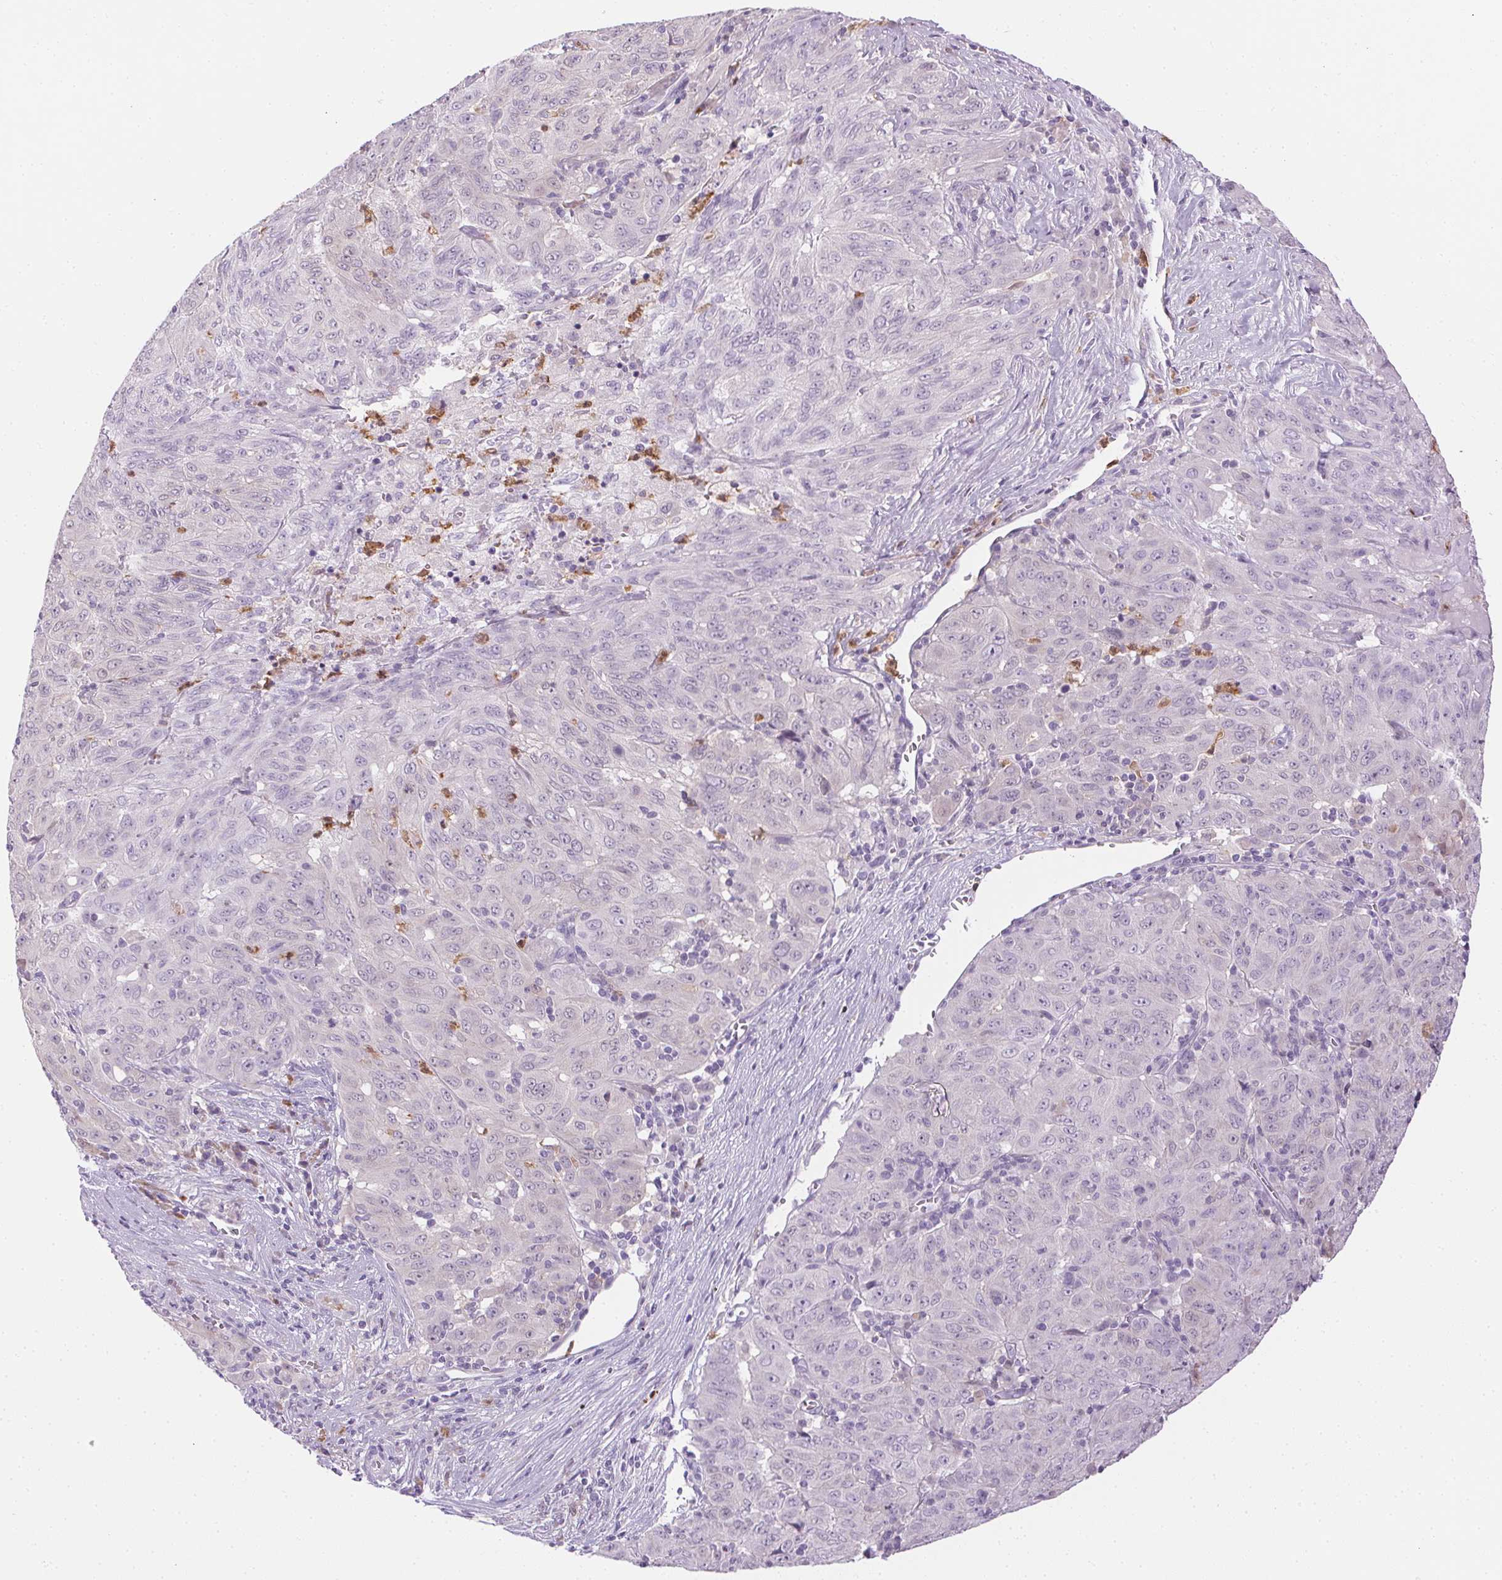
{"staining": {"intensity": "negative", "quantity": "none", "location": "none"}, "tissue": "pancreatic cancer", "cell_type": "Tumor cells", "image_type": "cancer", "snomed": [{"axis": "morphology", "description": "Adenocarcinoma, NOS"}, {"axis": "topography", "description": "Pancreas"}], "caption": "This is a photomicrograph of IHC staining of pancreatic cancer (adenocarcinoma), which shows no staining in tumor cells.", "gene": "TMEM45A", "patient": {"sex": "male", "age": 63}}